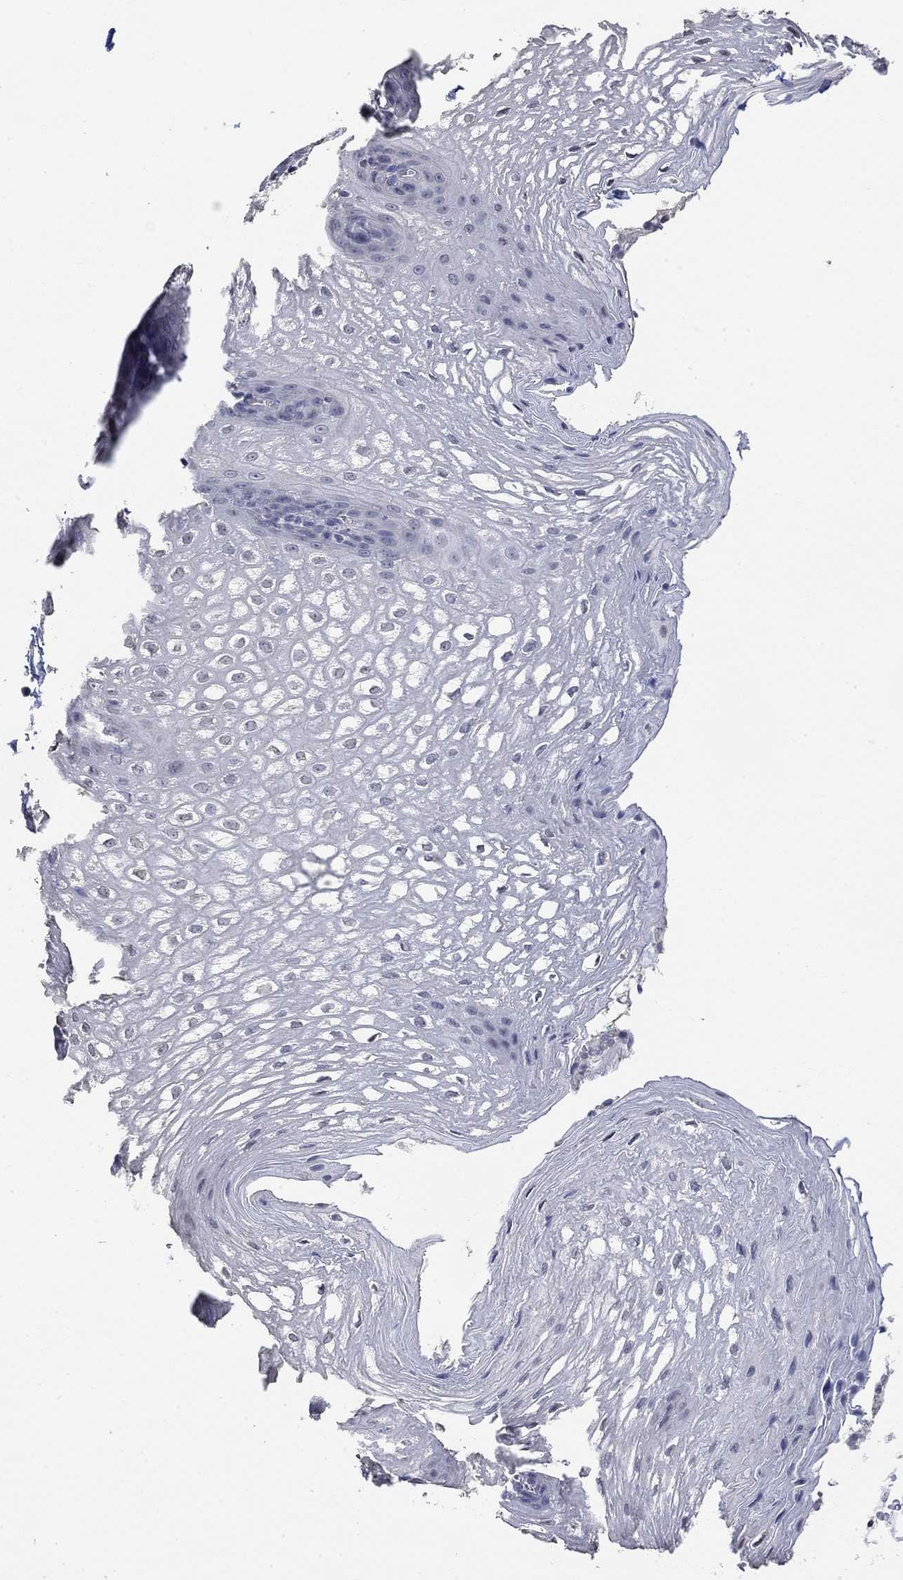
{"staining": {"intensity": "negative", "quantity": "none", "location": "none"}, "tissue": "esophagus", "cell_type": "Squamous epithelial cells", "image_type": "normal", "snomed": [{"axis": "morphology", "description": "Normal tissue, NOS"}, {"axis": "topography", "description": "Esophagus"}], "caption": "A micrograph of esophagus stained for a protein demonstrates no brown staining in squamous epithelial cells.", "gene": "TMEM255A", "patient": {"sex": "male", "age": 72}}